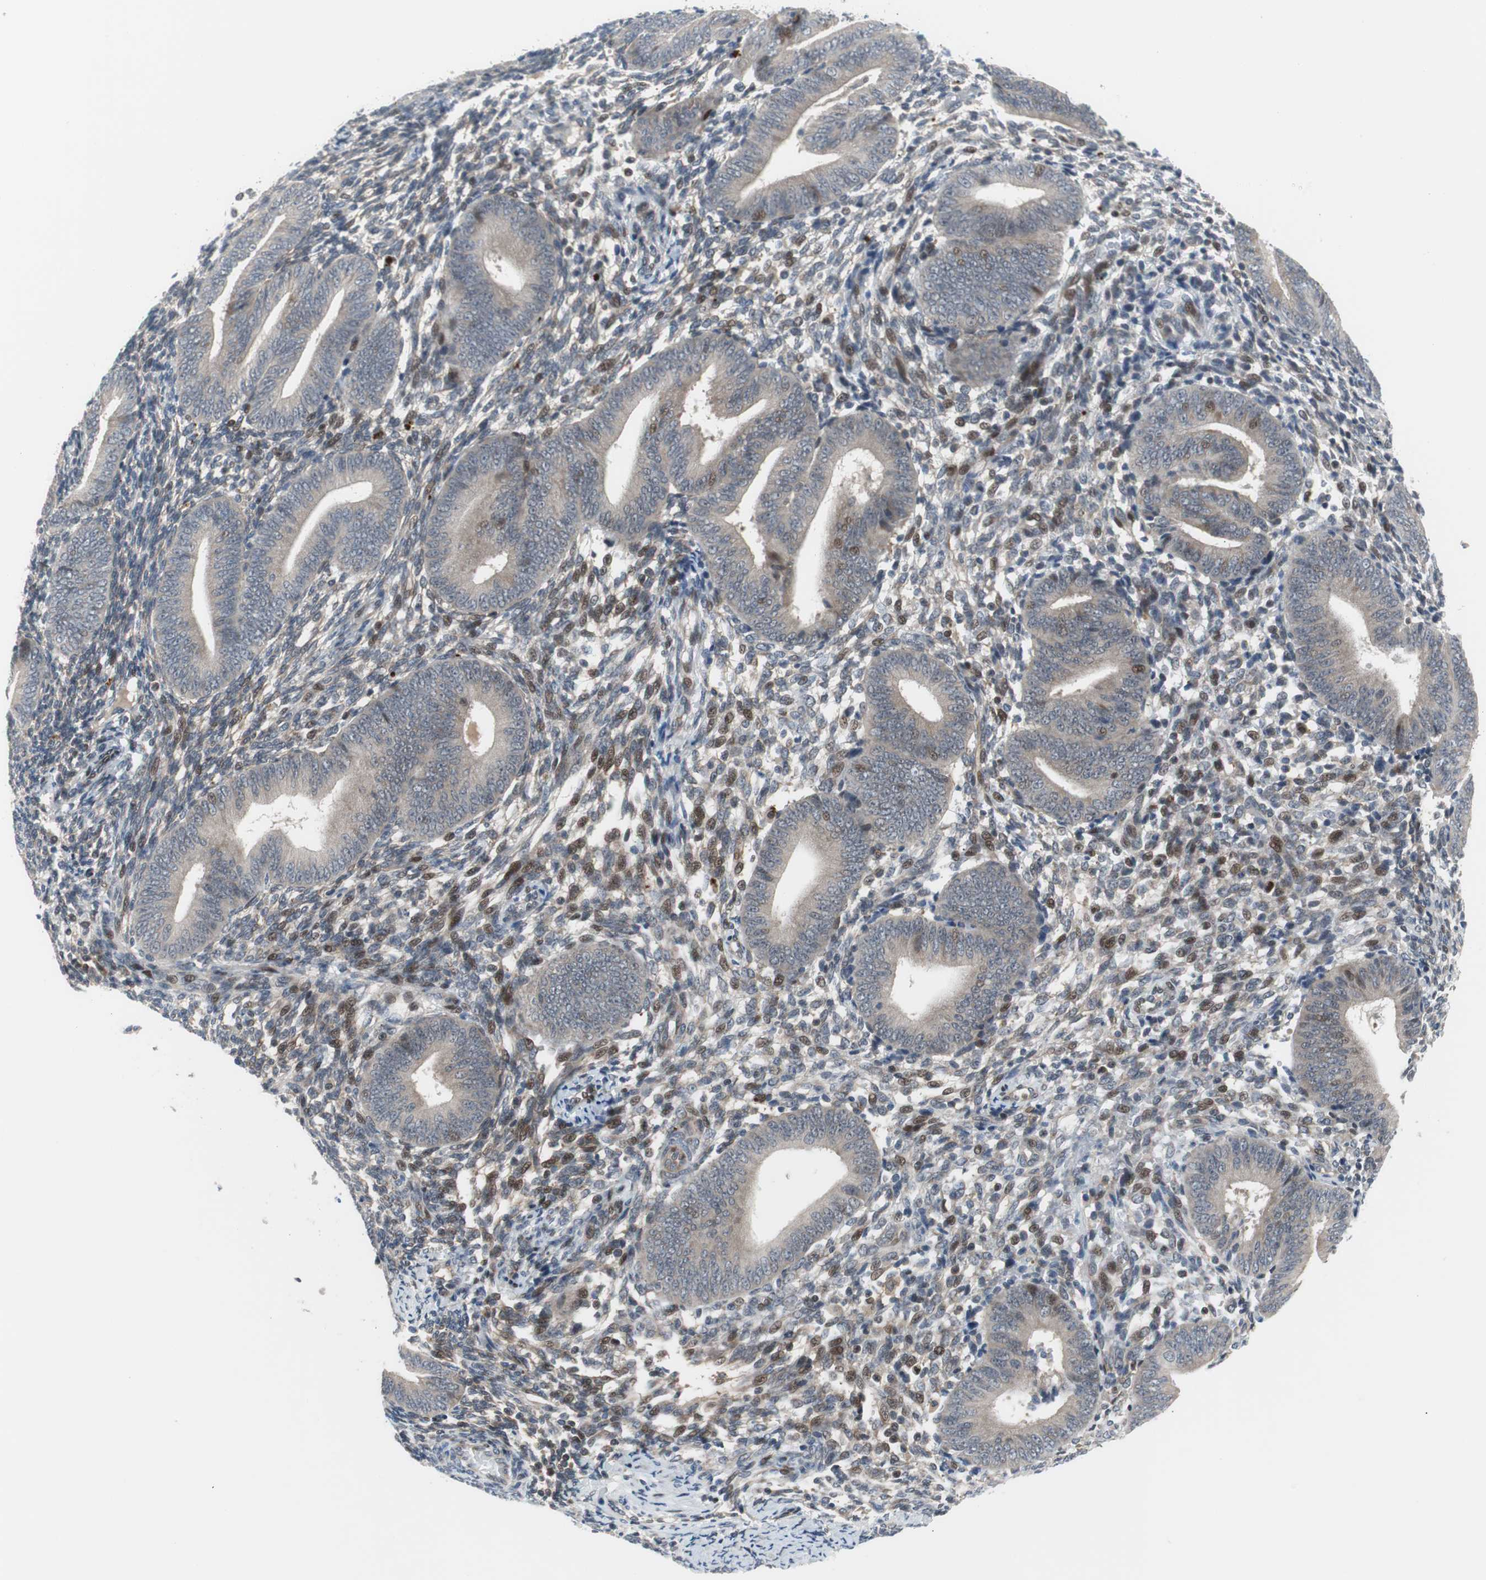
{"staining": {"intensity": "moderate", "quantity": "25%-75%", "location": "nuclear"}, "tissue": "endometrium", "cell_type": "Cells in endometrial stroma", "image_type": "normal", "snomed": [{"axis": "morphology", "description": "Normal tissue, NOS"}, {"axis": "topography", "description": "Uterus"}, {"axis": "topography", "description": "Endometrium"}], "caption": "Human endometrium stained for a protein (brown) displays moderate nuclear positive staining in approximately 25%-75% of cells in endometrial stroma.", "gene": "MAP2K4", "patient": {"sex": "female", "age": 33}}